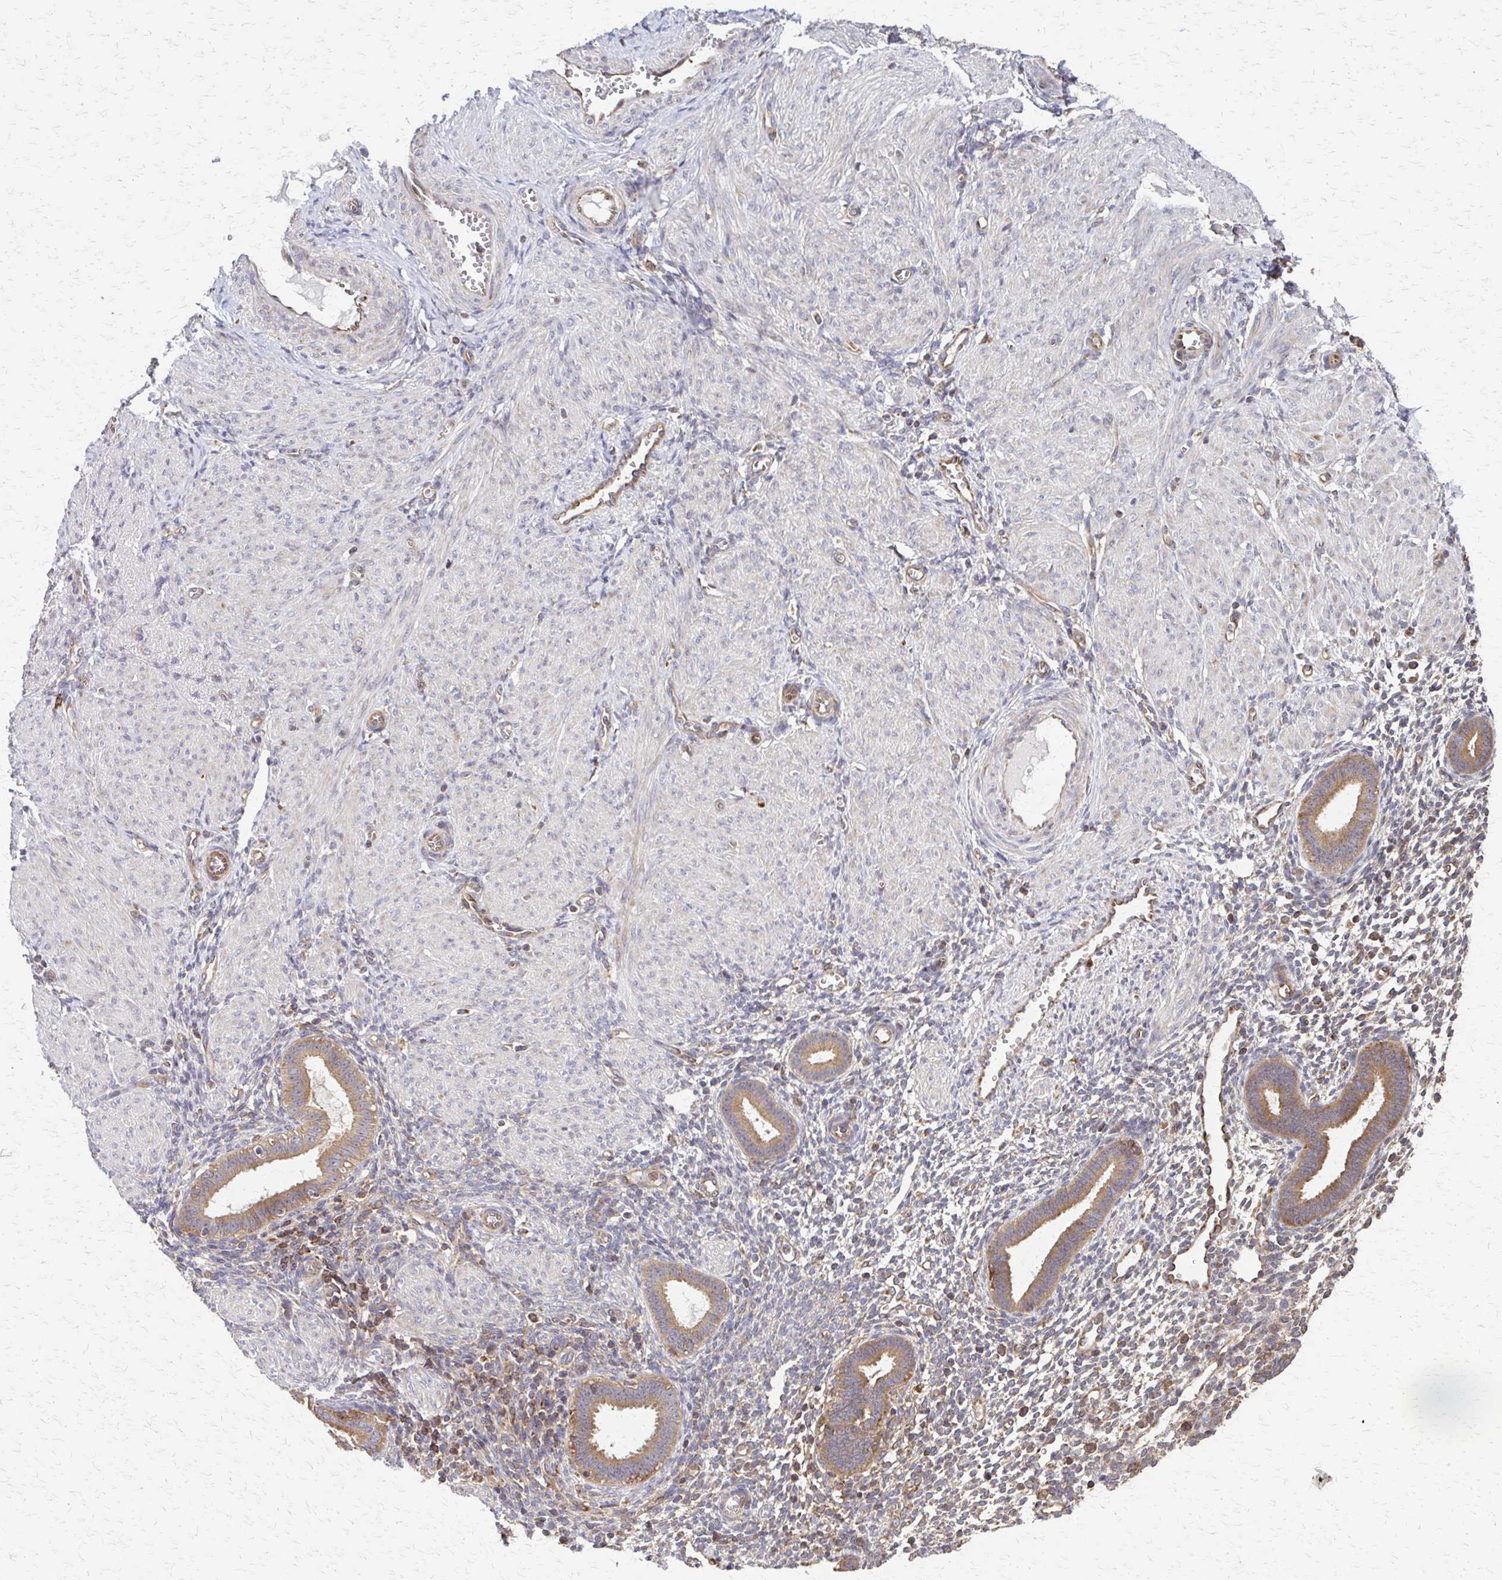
{"staining": {"intensity": "weak", "quantity": "25%-75%", "location": "cytoplasmic/membranous"}, "tissue": "endometrium", "cell_type": "Cells in endometrial stroma", "image_type": "normal", "snomed": [{"axis": "morphology", "description": "Normal tissue, NOS"}, {"axis": "topography", "description": "Endometrium"}], "caption": "This micrograph exhibits immunohistochemistry (IHC) staining of unremarkable human endometrium, with low weak cytoplasmic/membranous staining in about 25%-75% of cells in endometrial stroma.", "gene": "EEF2", "patient": {"sex": "female", "age": 36}}